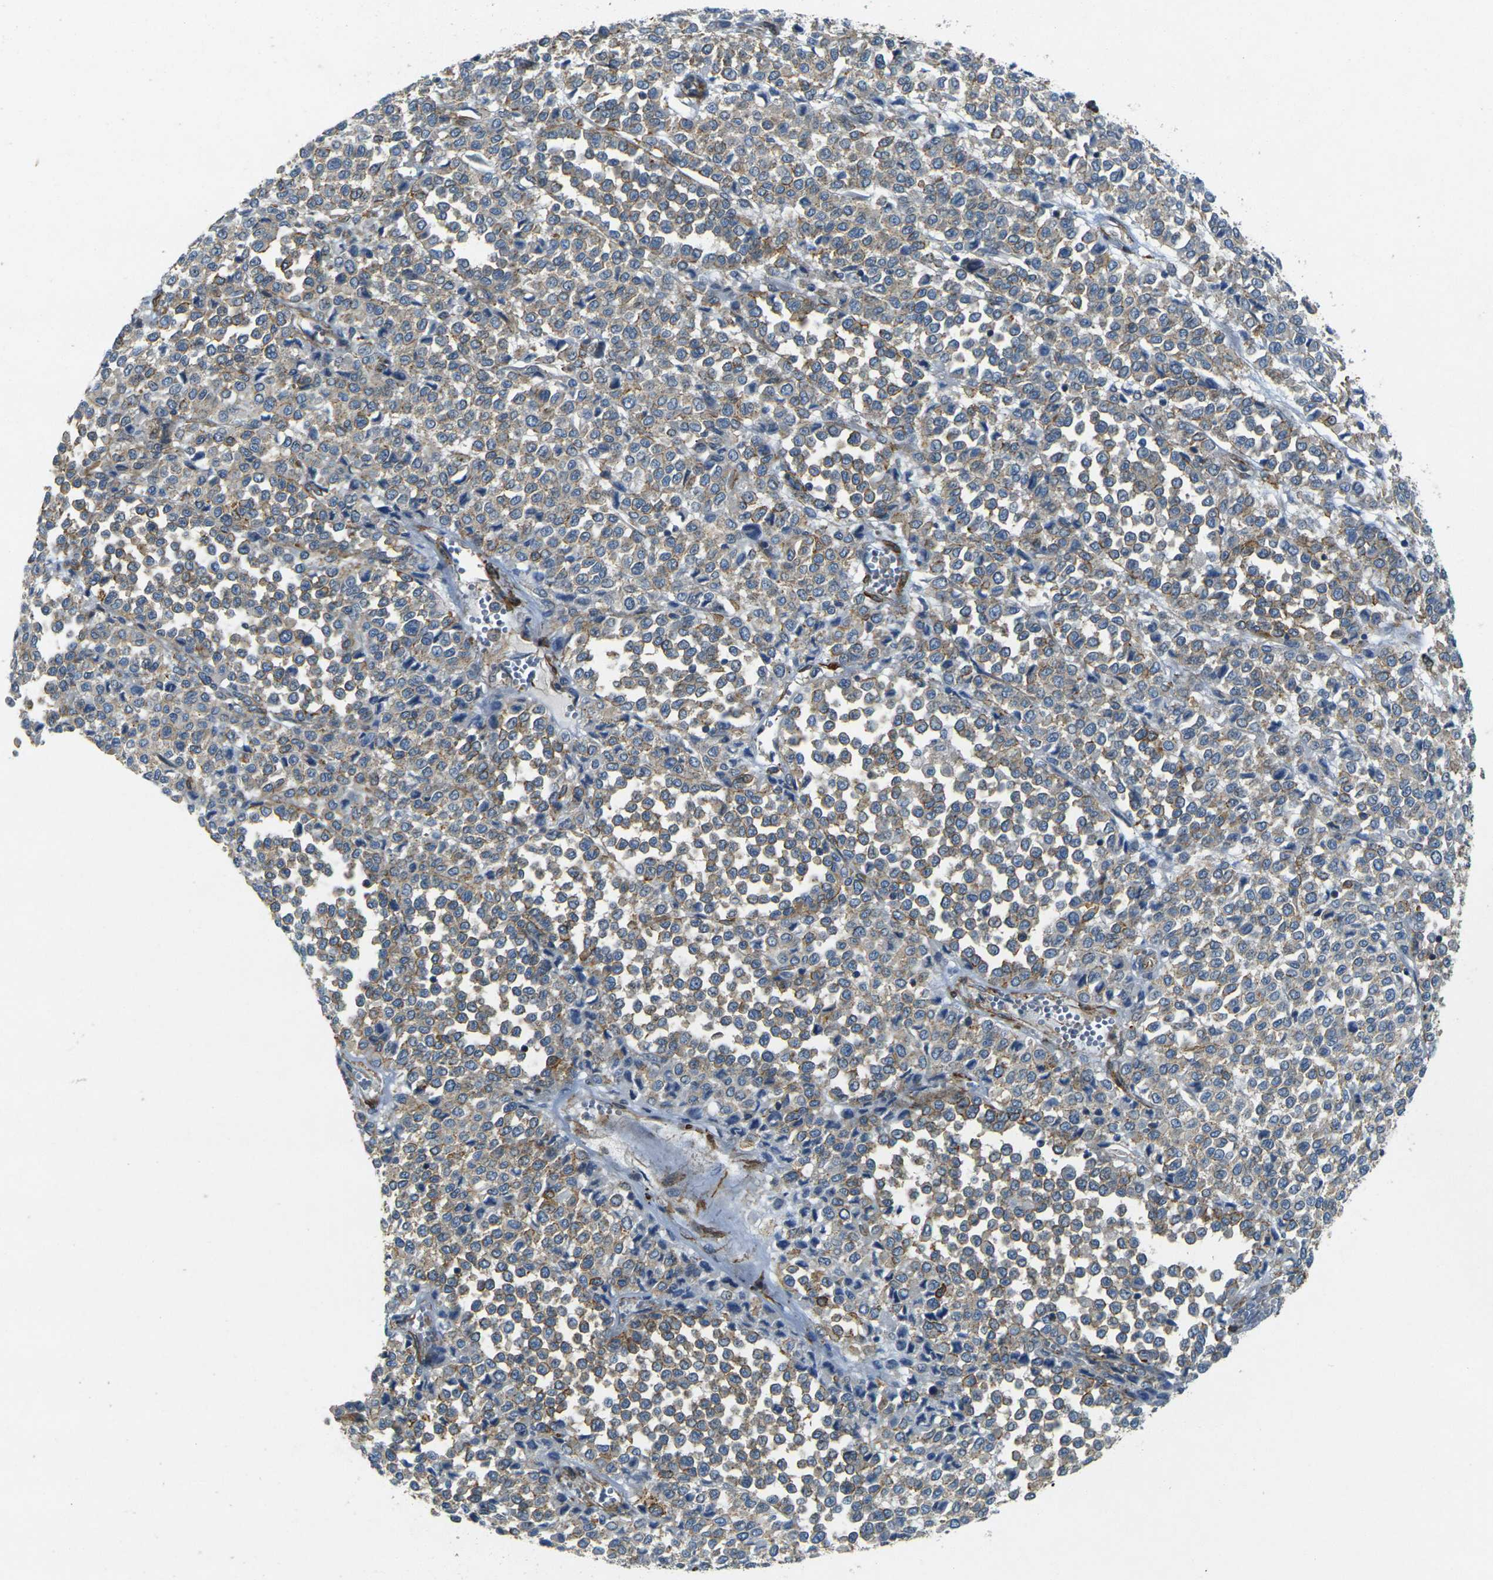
{"staining": {"intensity": "weak", "quantity": "25%-75%", "location": "cytoplasmic/membranous"}, "tissue": "melanoma", "cell_type": "Tumor cells", "image_type": "cancer", "snomed": [{"axis": "morphology", "description": "Malignant melanoma, Metastatic site"}, {"axis": "topography", "description": "Pancreas"}], "caption": "A brown stain highlights weak cytoplasmic/membranous expression of a protein in human malignant melanoma (metastatic site) tumor cells.", "gene": "EPHA7", "patient": {"sex": "female", "age": 30}}